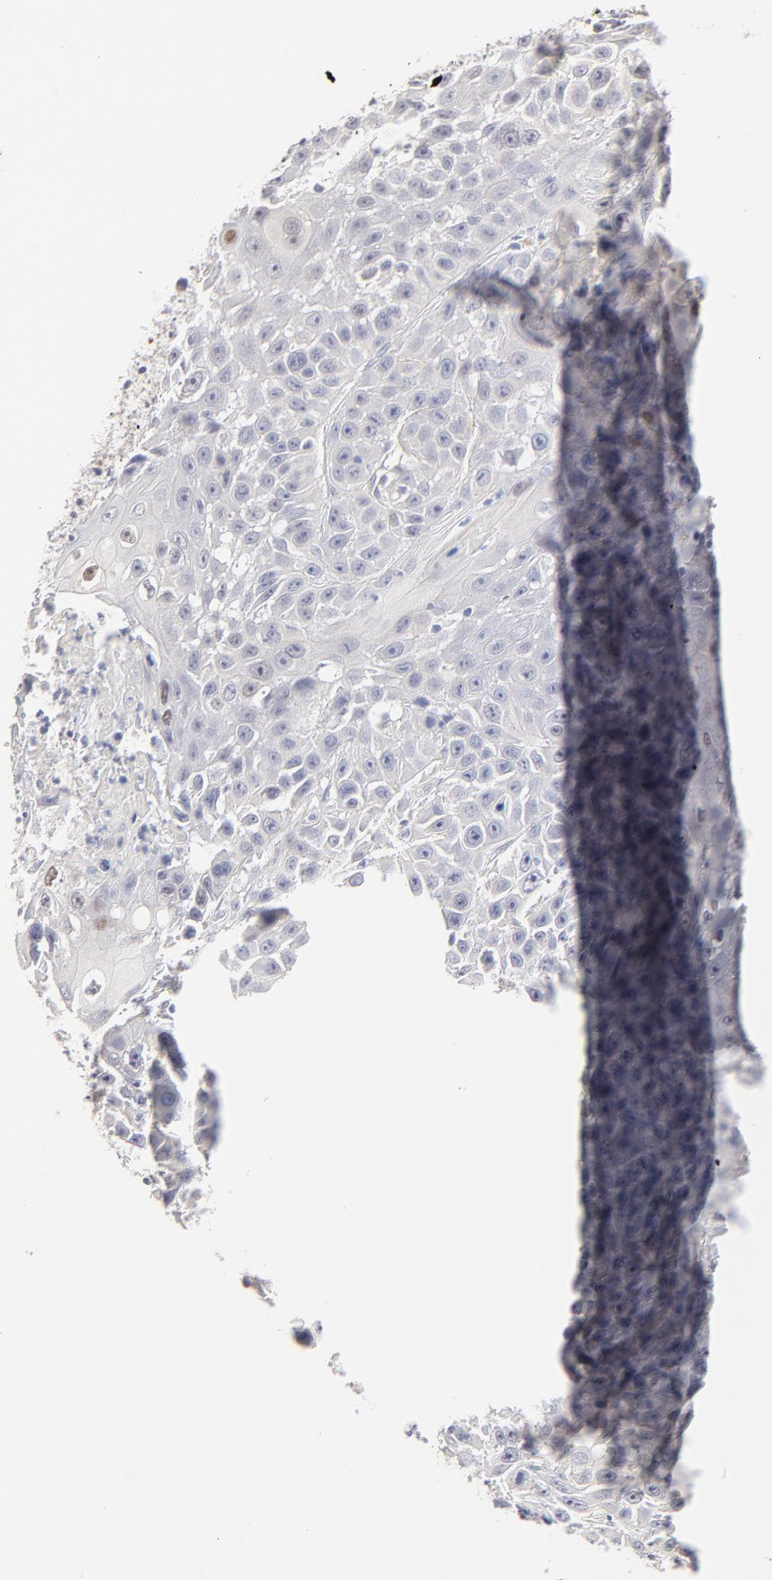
{"staining": {"intensity": "negative", "quantity": "none", "location": "none"}, "tissue": "cervical cancer", "cell_type": "Tumor cells", "image_type": "cancer", "snomed": [{"axis": "morphology", "description": "Squamous cell carcinoma, NOS"}, {"axis": "topography", "description": "Cervix"}], "caption": "The micrograph displays no significant expression in tumor cells of cervical cancer (squamous cell carcinoma). The staining is performed using DAB brown chromogen with nuclei counter-stained in using hematoxylin.", "gene": "ELF3", "patient": {"sex": "female", "age": 39}}